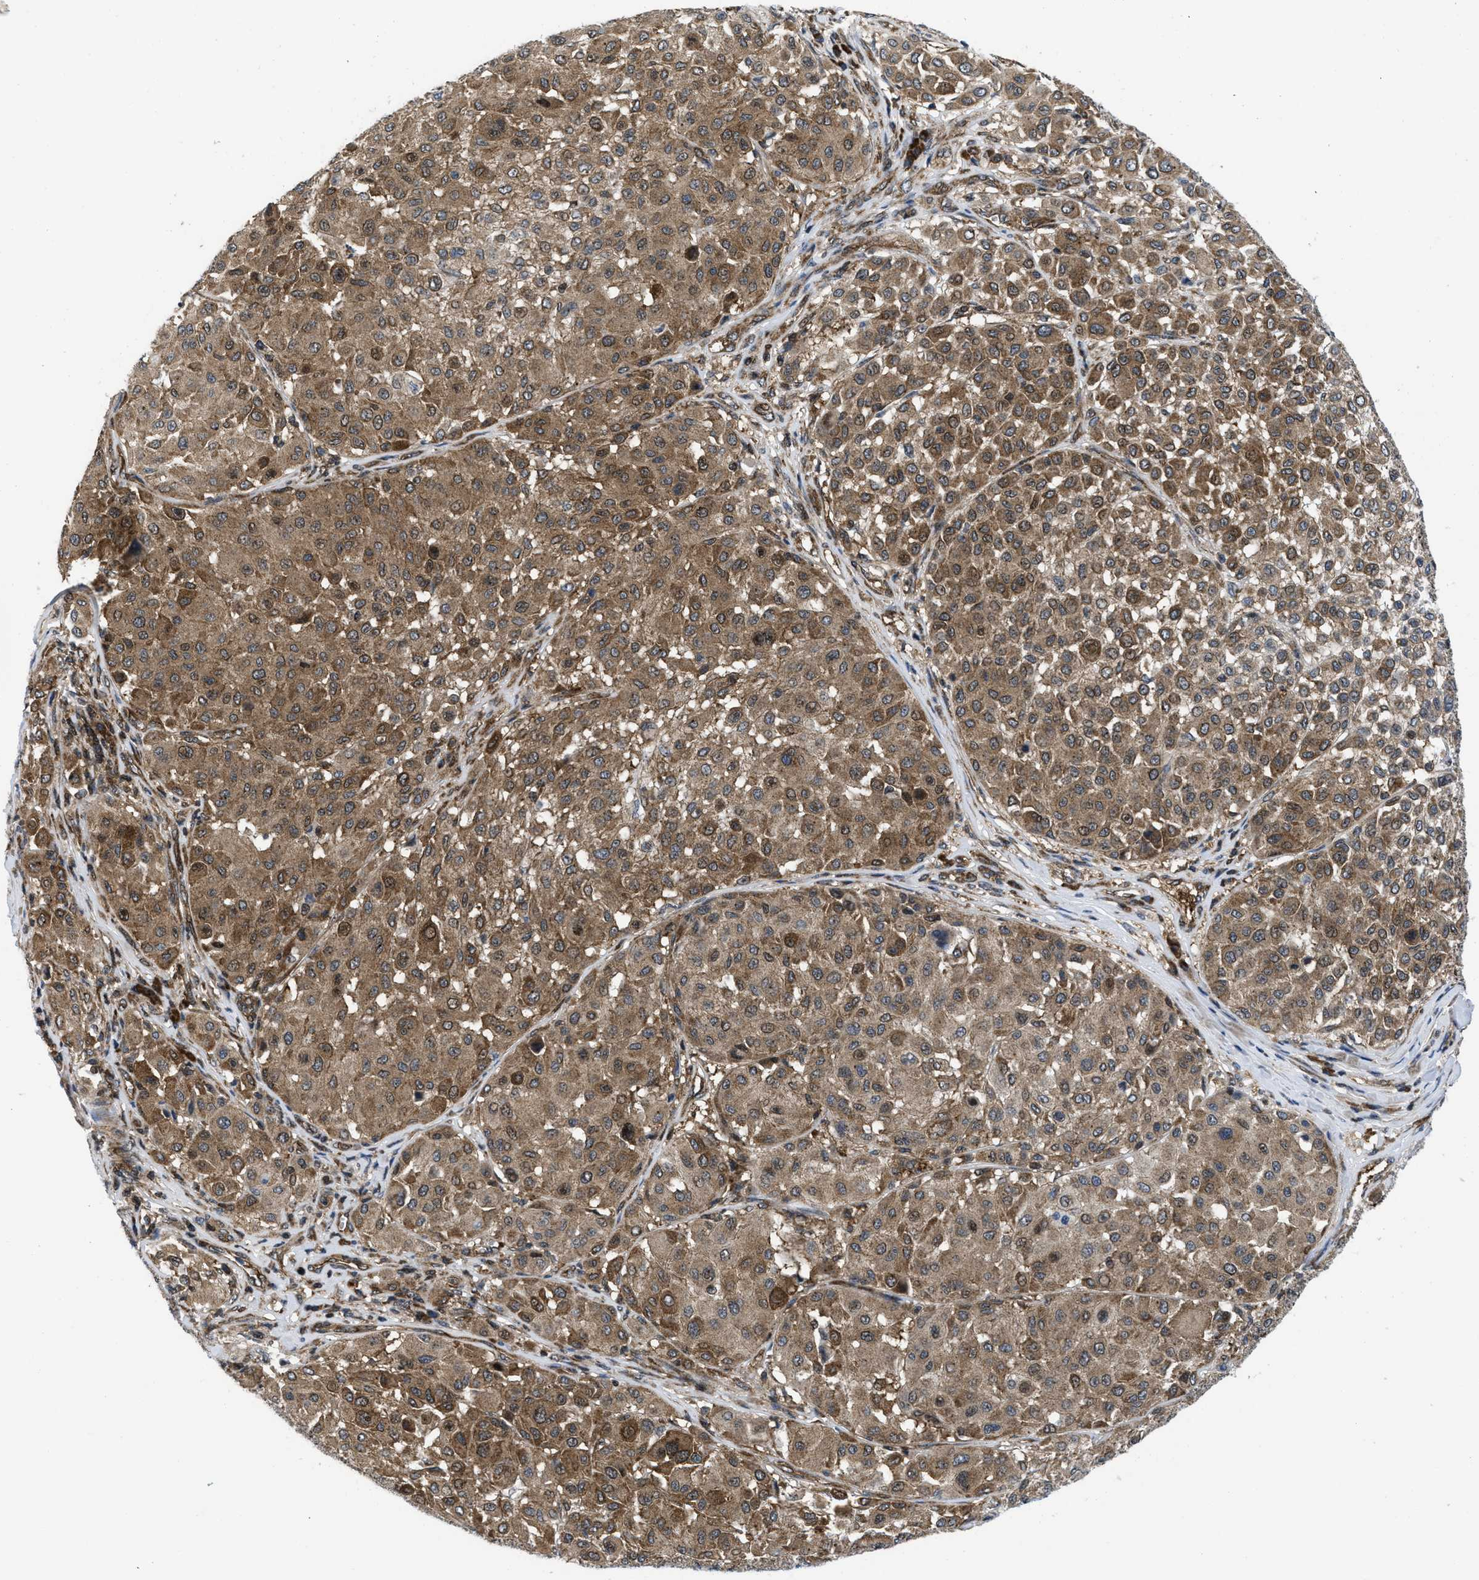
{"staining": {"intensity": "moderate", "quantity": ">75%", "location": "cytoplasmic/membranous"}, "tissue": "melanoma", "cell_type": "Tumor cells", "image_type": "cancer", "snomed": [{"axis": "morphology", "description": "Malignant melanoma, Metastatic site"}, {"axis": "topography", "description": "Soft tissue"}], "caption": "A high-resolution photomicrograph shows immunohistochemistry (IHC) staining of melanoma, which shows moderate cytoplasmic/membranous expression in about >75% of tumor cells.", "gene": "PPP2CB", "patient": {"sex": "male", "age": 41}}